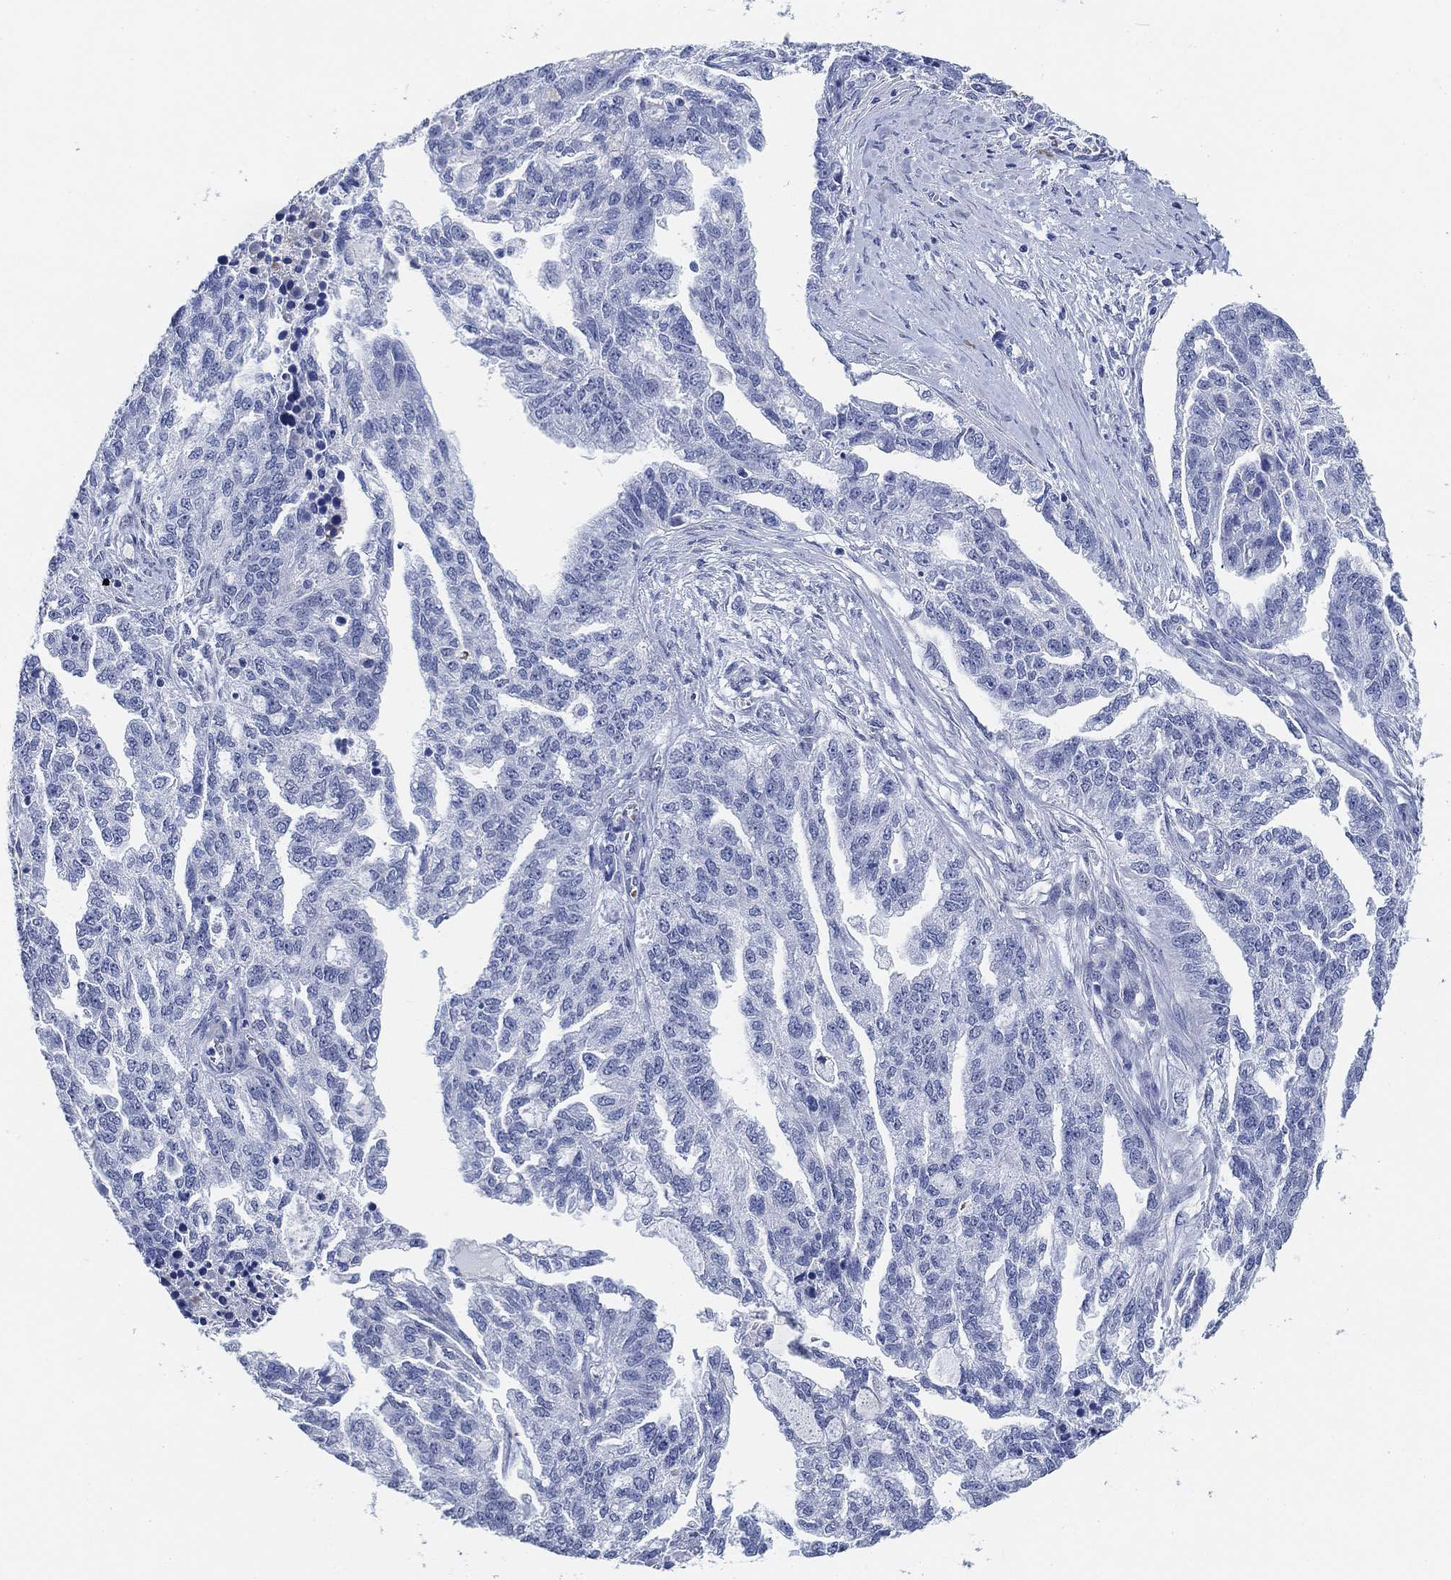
{"staining": {"intensity": "negative", "quantity": "none", "location": "none"}, "tissue": "ovarian cancer", "cell_type": "Tumor cells", "image_type": "cancer", "snomed": [{"axis": "morphology", "description": "Cystadenocarcinoma, serous, NOS"}, {"axis": "topography", "description": "Ovary"}], "caption": "This image is of ovarian serous cystadenocarcinoma stained with immunohistochemistry to label a protein in brown with the nuclei are counter-stained blue. There is no positivity in tumor cells.", "gene": "PAX6", "patient": {"sex": "female", "age": 51}}